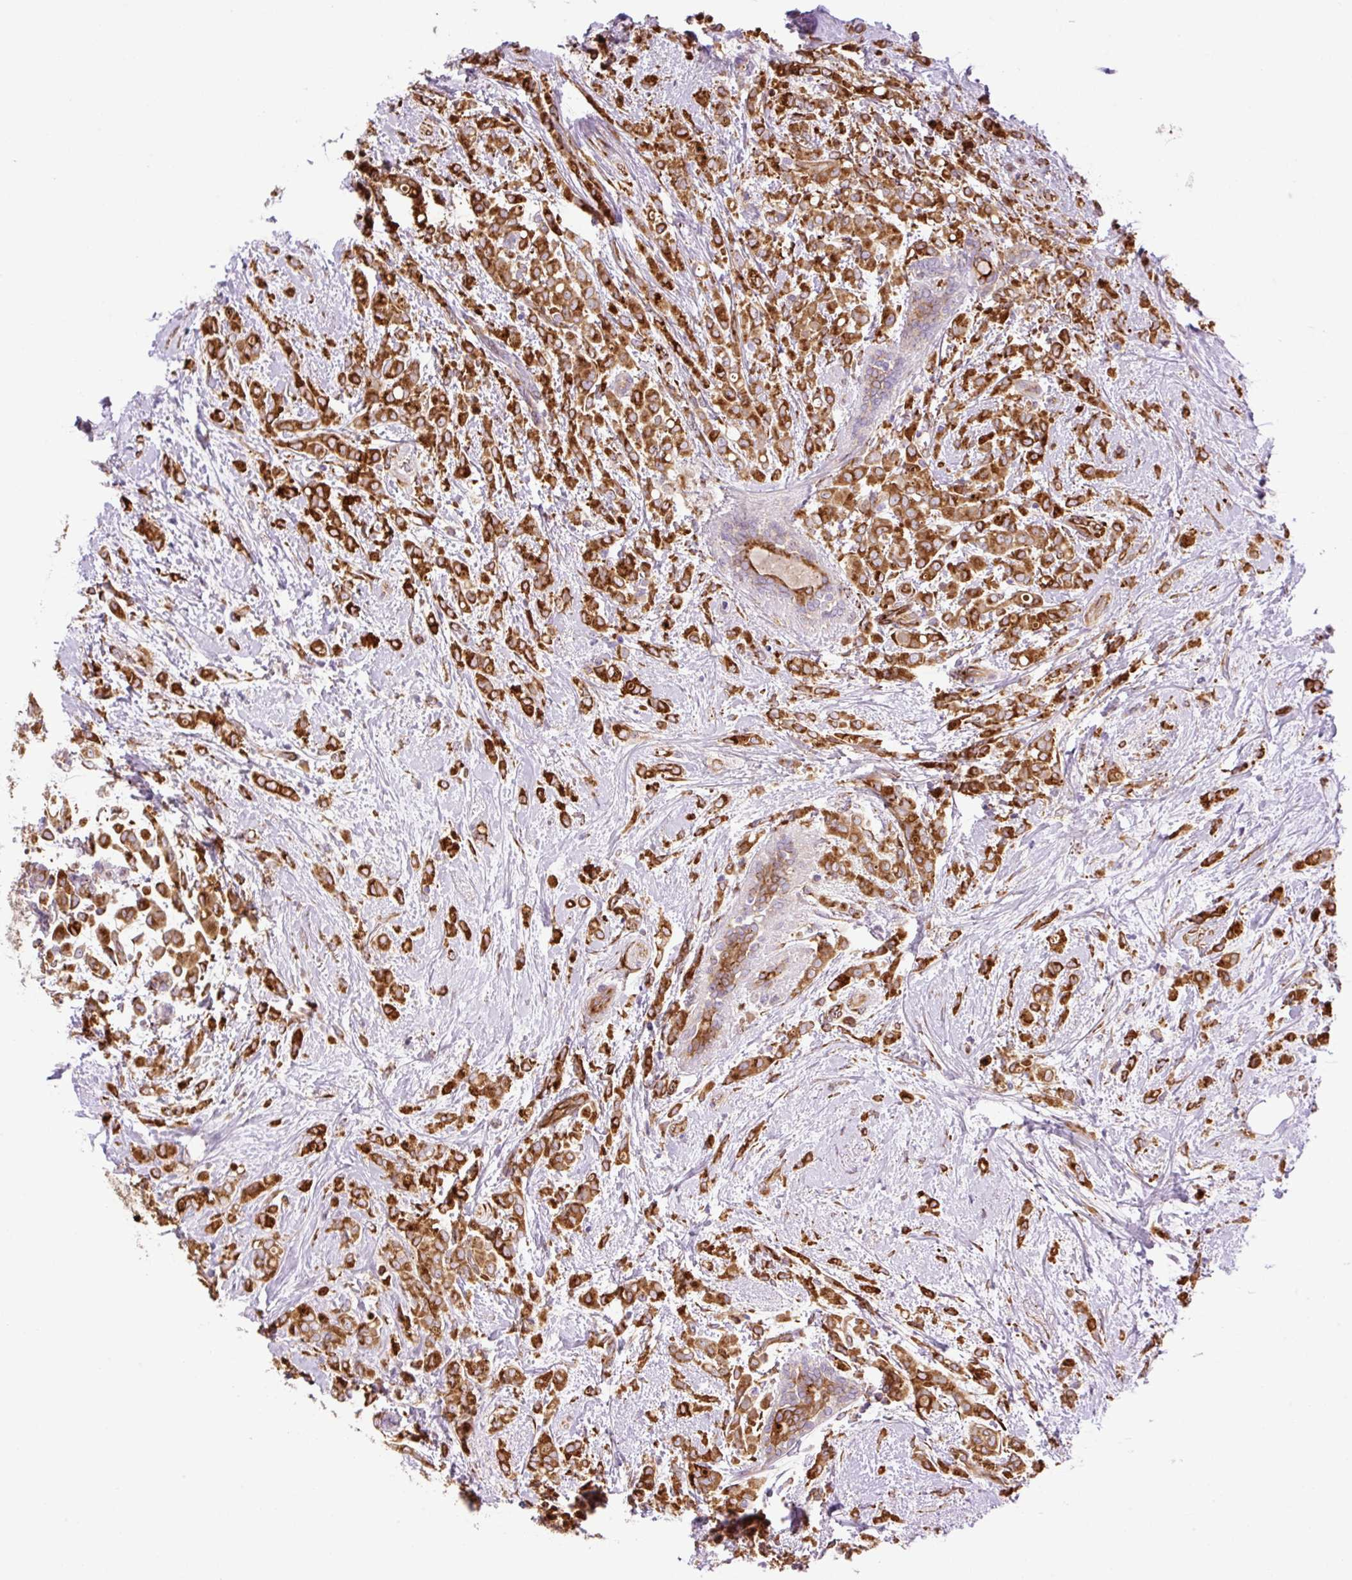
{"staining": {"intensity": "strong", "quantity": ">75%", "location": "cytoplasmic/membranous"}, "tissue": "breast cancer", "cell_type": "Tumor cells", "image_type": "cancer", "snomed": [{"axis": "morphology", "description": "Lobular carcinoma"}, {"axis": "topography", "description": "Breast"}], "caption": "A high amount of strong cytoplasmic/membranous expression is appreciated in approximately >75% of tumor cells in breast cancer tissue.", "gene": "RAB30", "patient": {"sex": "female", "age": 68}}